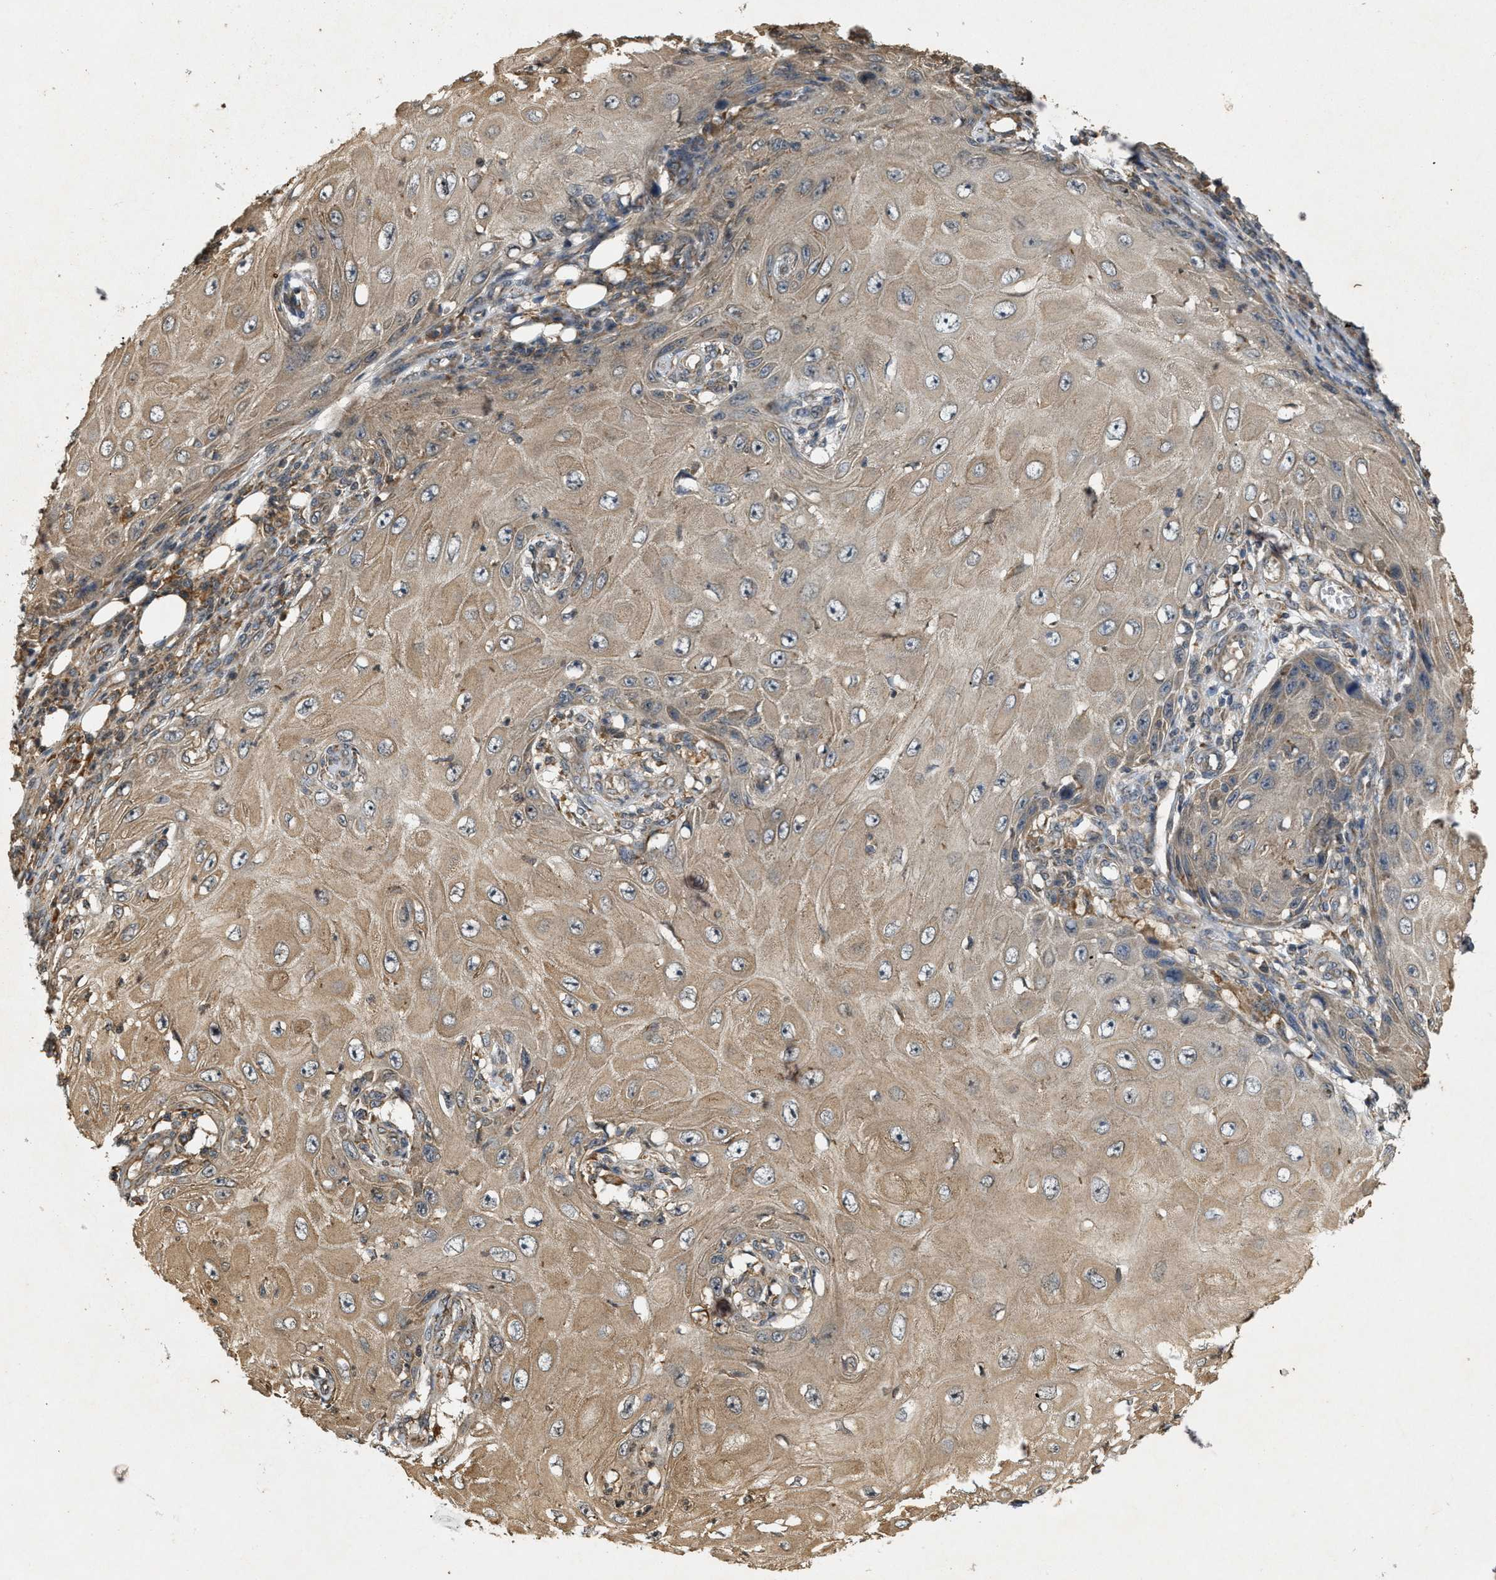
{"staining": {"intensity": "weak", "quantity": "25%-75%", "location": "cytoplasmic/membranous"}, "tissue": "skin cancer", "cell_type": "Tumor cells", "image_type": "cancer", "snomed": [{"axis": "morphology", "description": "Squamous cell carcinoma, NOS"}, {"axis": "topography", "description": "Skin"}], "caption": "Immunohistochemistry photomicrograph of neoplastic tissue: skin cancer (squamous cell carcinoma) stained using IHC demonstrates low levels of weak protein expression localized specifically in the cytoplasmic/membranous of tumor cells, appearing as a cytoplasmic/membranous brown color.", "gene": "KIF21A", "patient": {"sex": "female", "age": 73}}